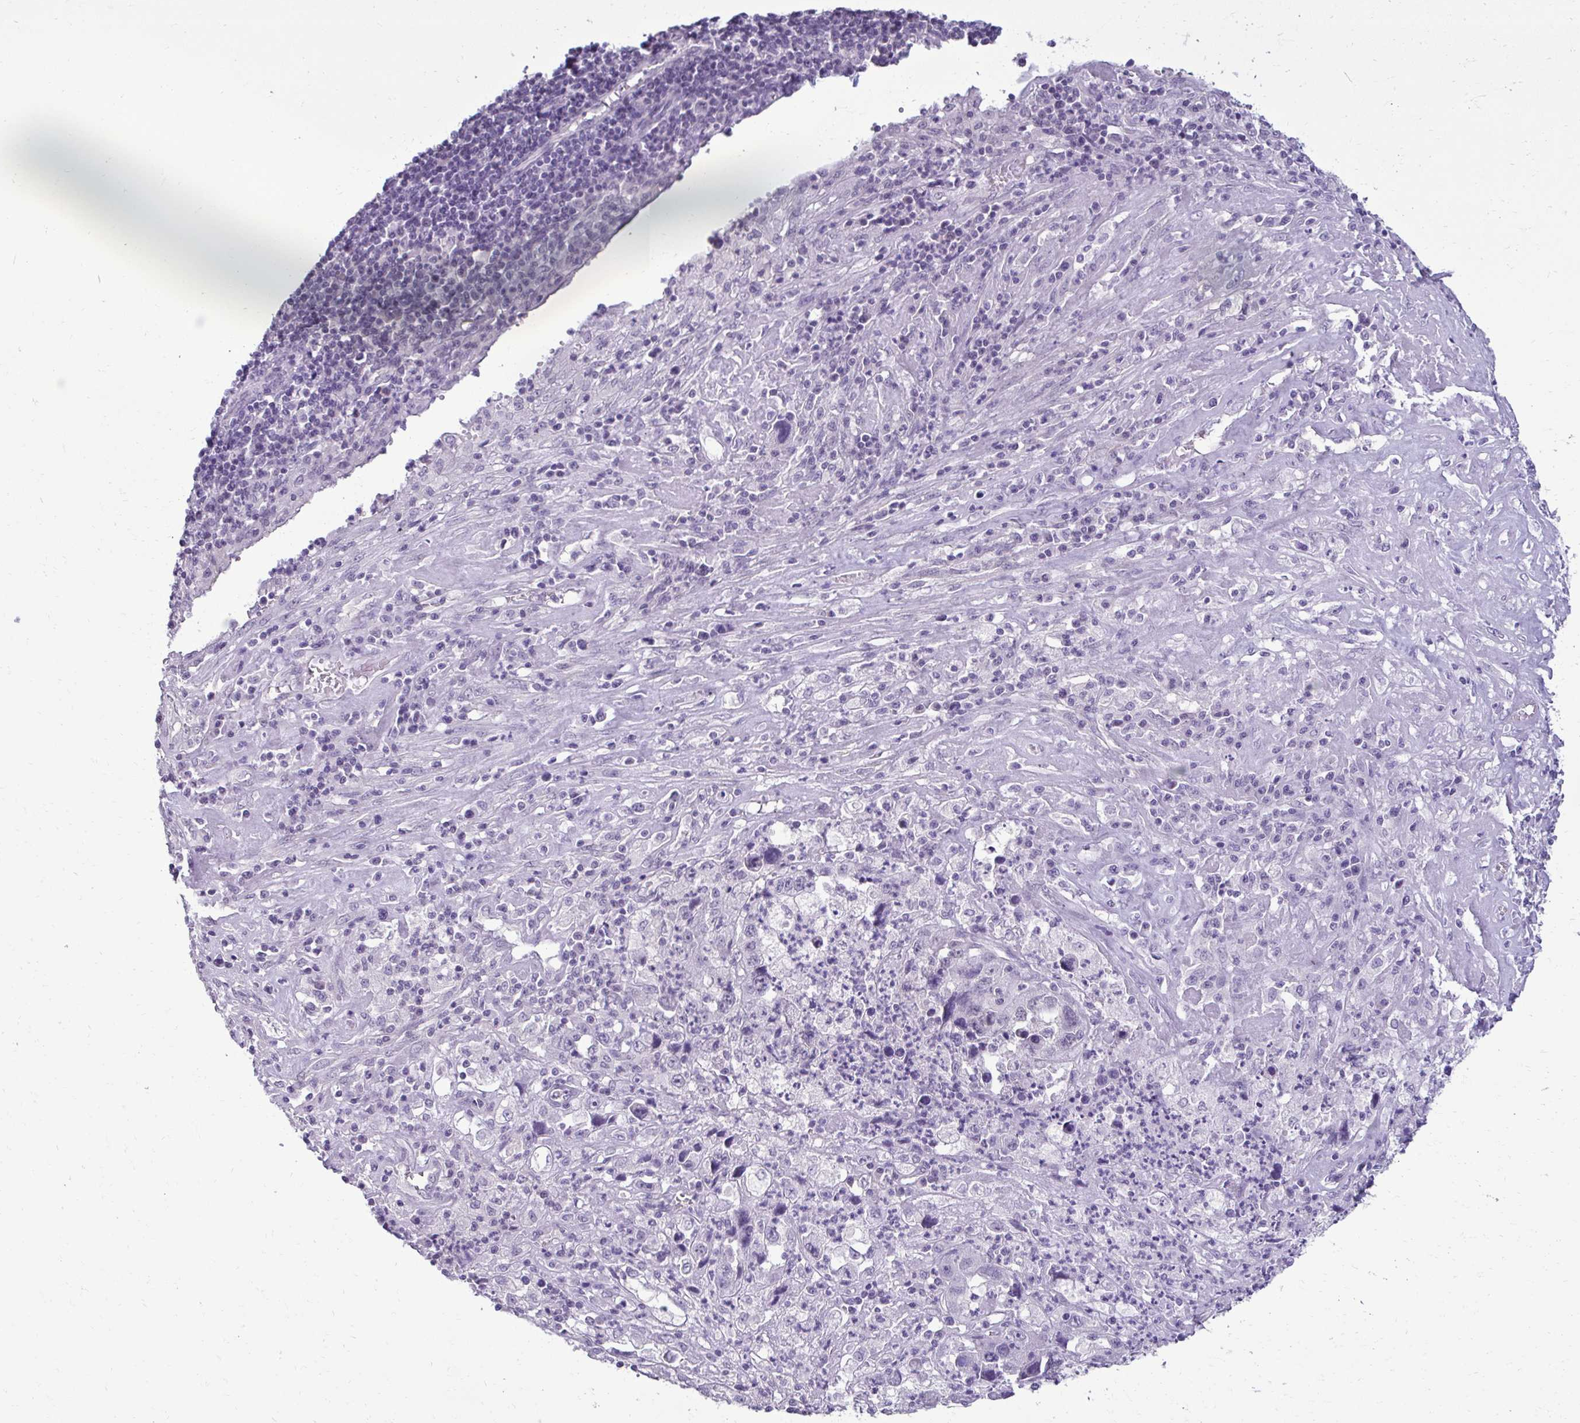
{"staining": {"intensity": "negative", "quantity": "none", "location": "none"}, "tissue": "endometrial cancer", "cell_type": "Tumor cells", "image_type": "cancer", "snomed": [{"axis": "morphology", "description": "Adenocarcinoma, NOS"}, {"axis": "topography", "description": "Uterus"}], "caption": "Protein analysis of endometrial cancer (adenocarcinoma) demonstrates no significant positivity in tumor cells.", "gene": "SLC30A3", "patient": {"sex": "female", "age": 62}}